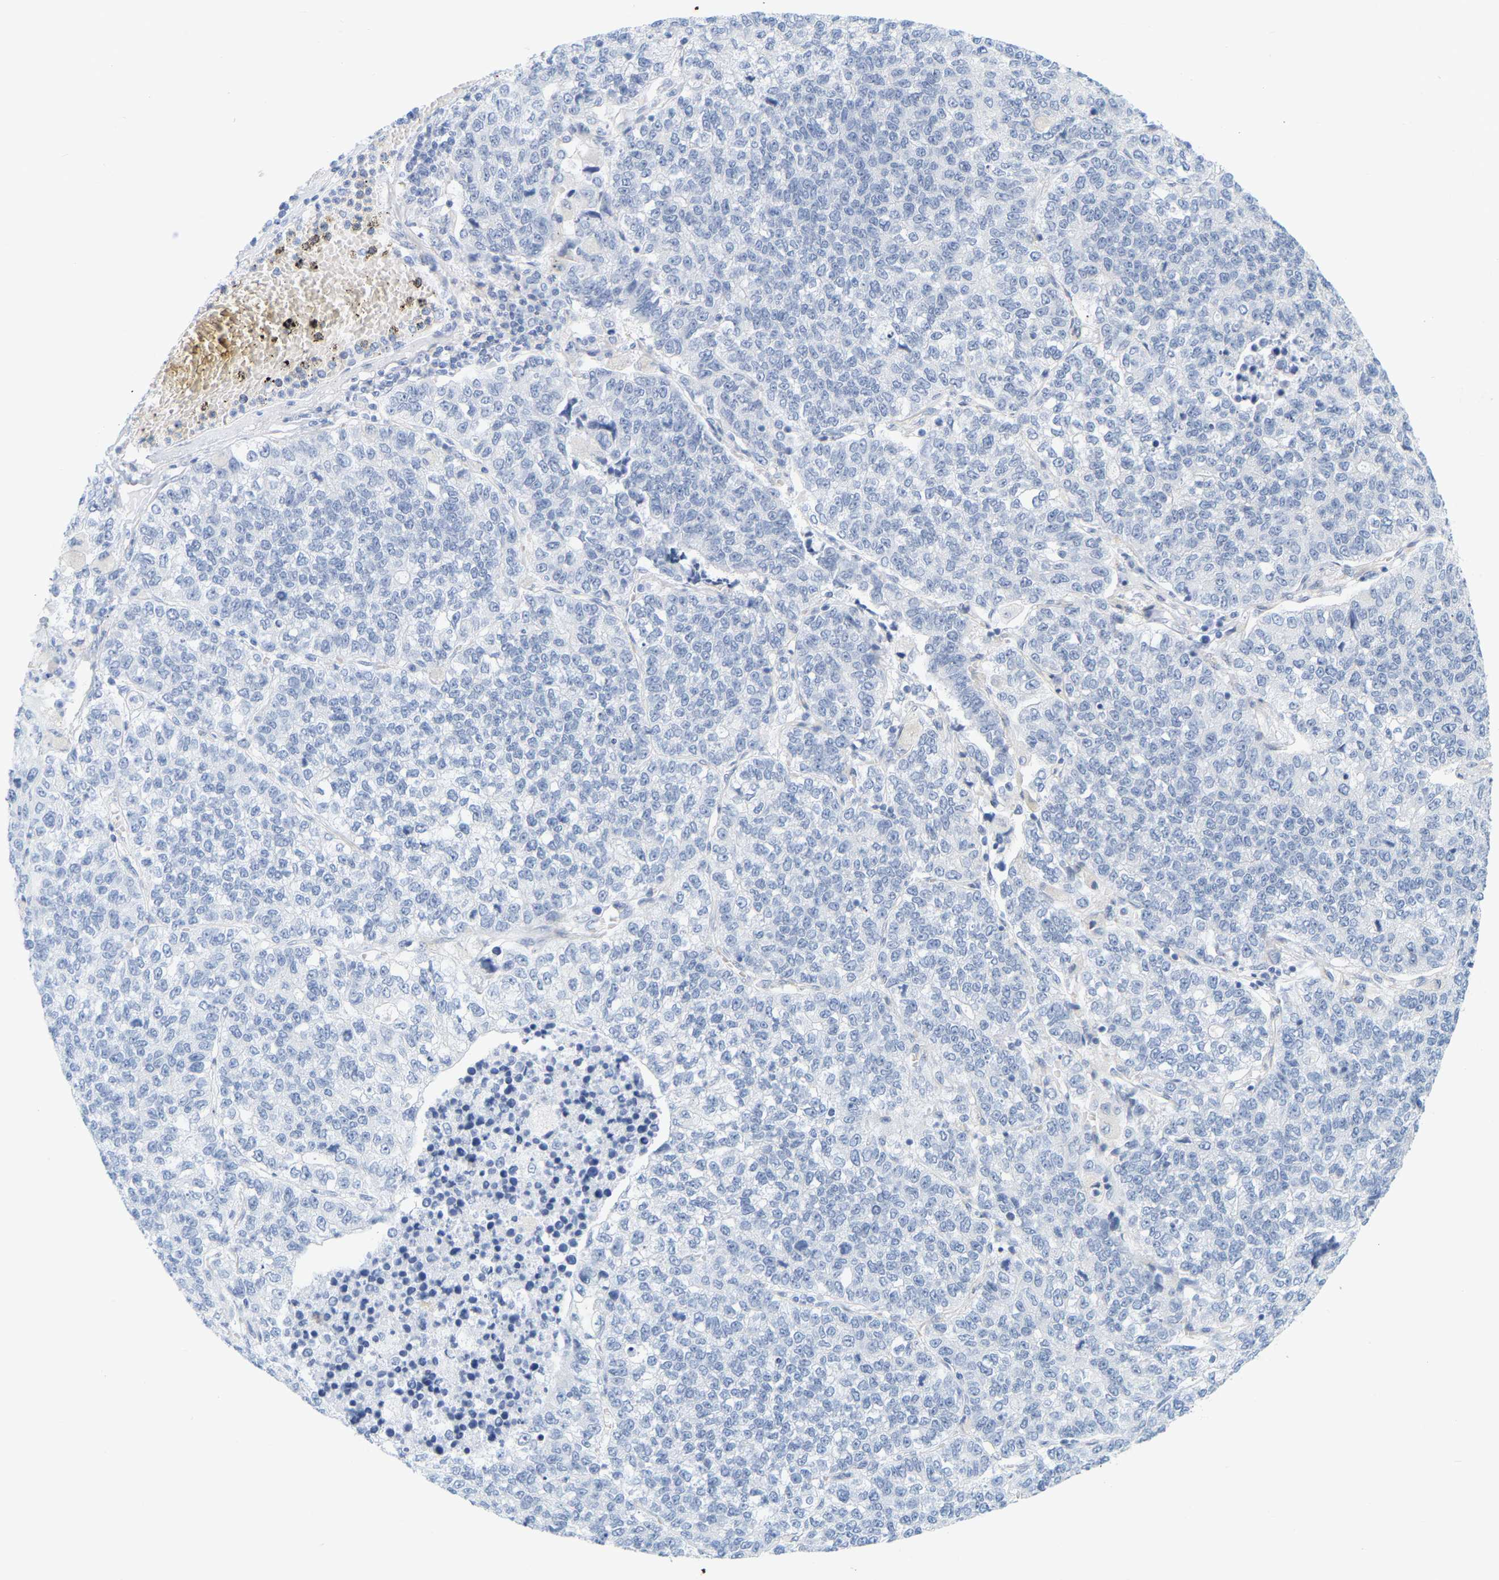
{"staining": {"intensity": "negative", "quantity": "none", "location": "none"}, "tissue": "lung cancer", "cell_type": "Tumor cells", "image_type": "cancer", "snomed": [{"axis": "morphology", "description": "Adenocarcinoma, NOS"}, {"axis": "topography", "description": "Lung"}], "caption": "Tumor cells show no significant expression in lung adenocarcinoma. The staining was performed using DAB (3,3'-diaminobenzidine) to visualize the protein expression in brown, while the nuclei were stained in blue with hematoxylin (Magnification: 20x).", "gene": "RAPH1", "patient": {"sex": "male", "age": 49}}